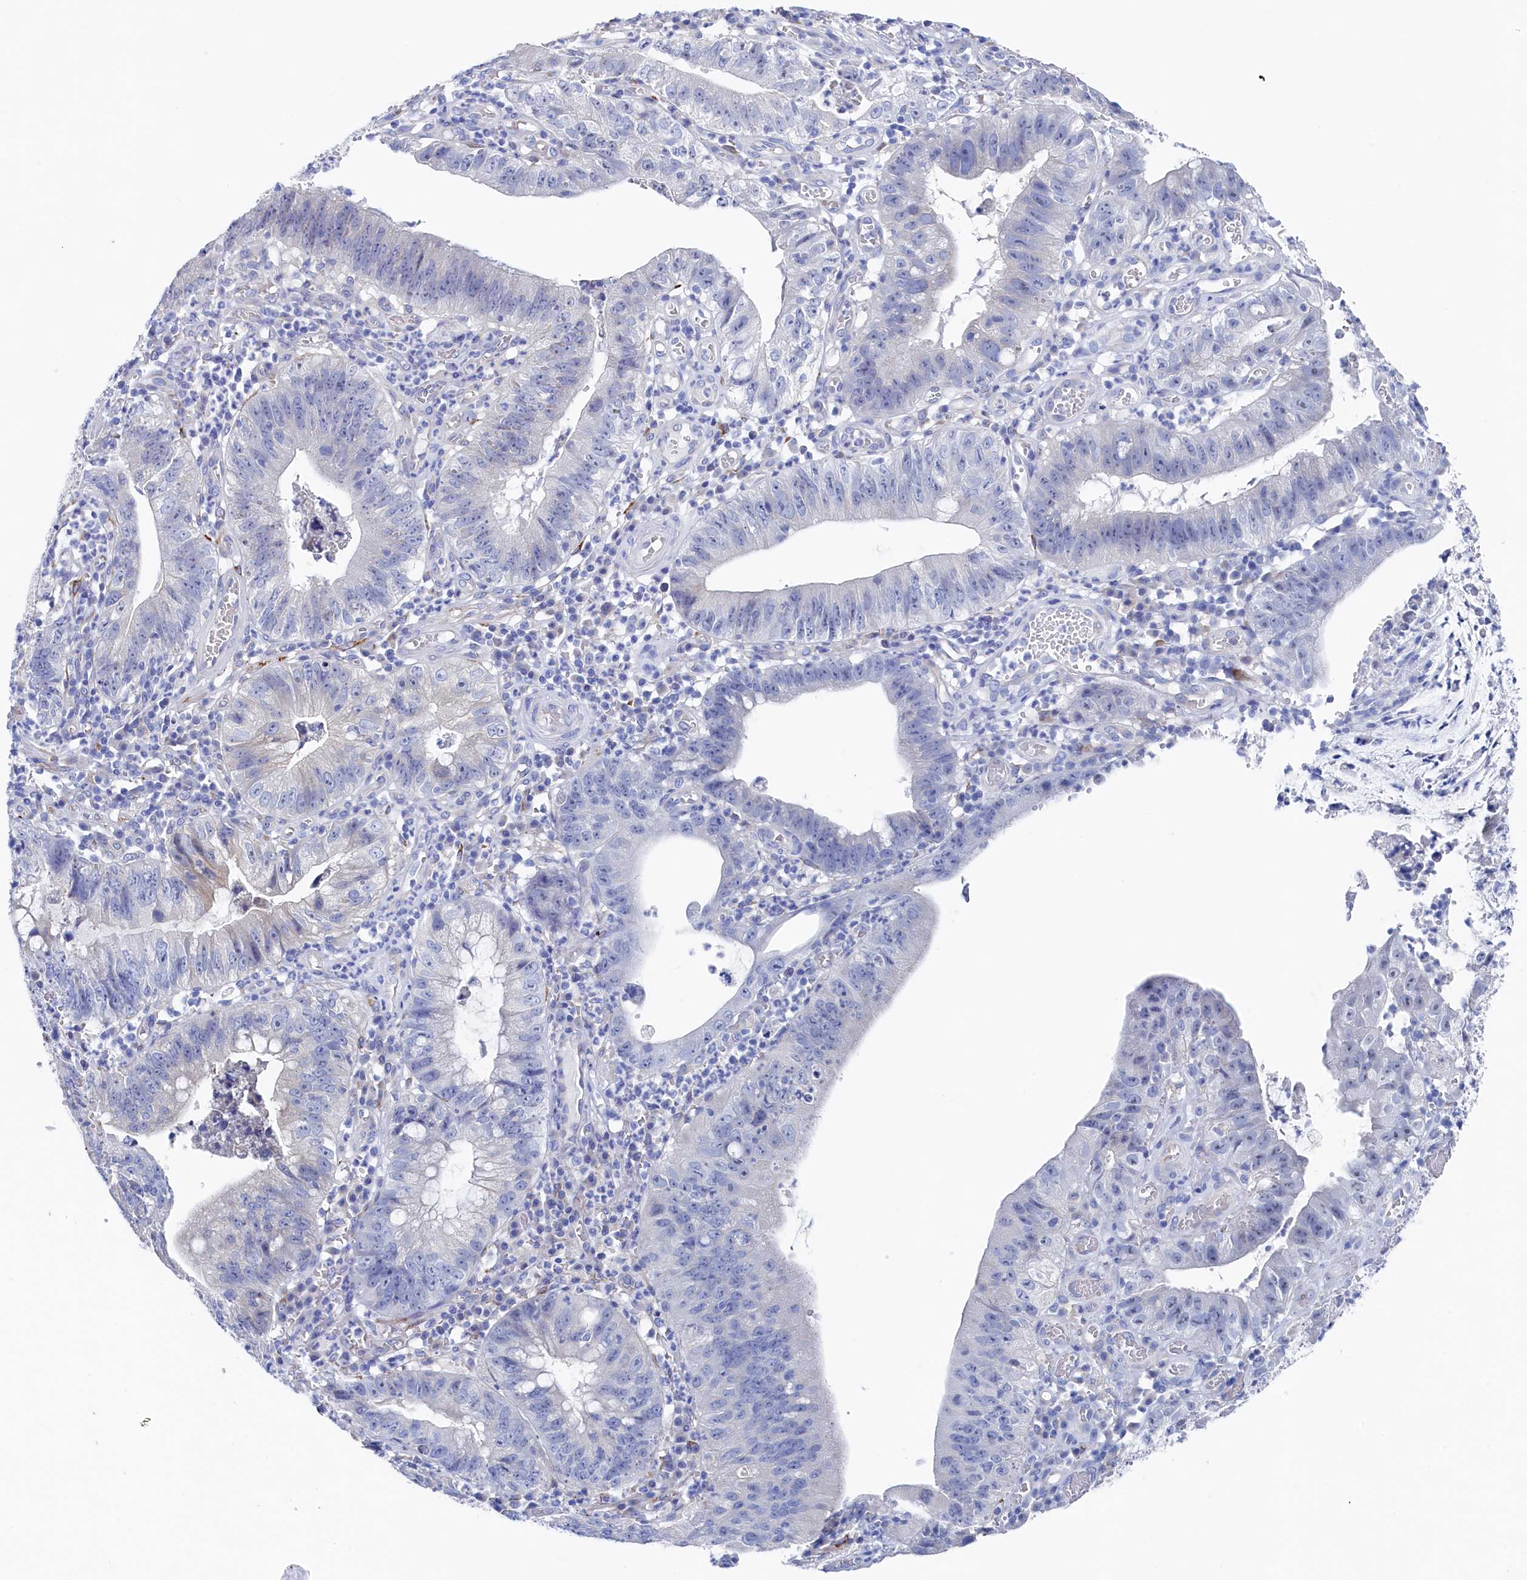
{"staining": {"intensity": "negative", "quantity": "none", "location": "none"}, "tissue": "stomach cancer", "cell_type": "Tumor cells", "image_type": "cancer", "snomed": [{"axis": "morphology", "description": "Adenocarcinoma, NOS"}, {"axis": "topography", "description": "Stomach"}], "caption": "High power microscopy micrograph of an immunohistochemistry (IHC) micrograph of adenocarcinoma (stomach), revealing no significant staining in tumor cells. The staining is performed using DAB brown chromogen with nuclei counter-stained in using hematoxylin.", "gene": "TMOD2", "patient": {"sex": "male", "age": 59}}